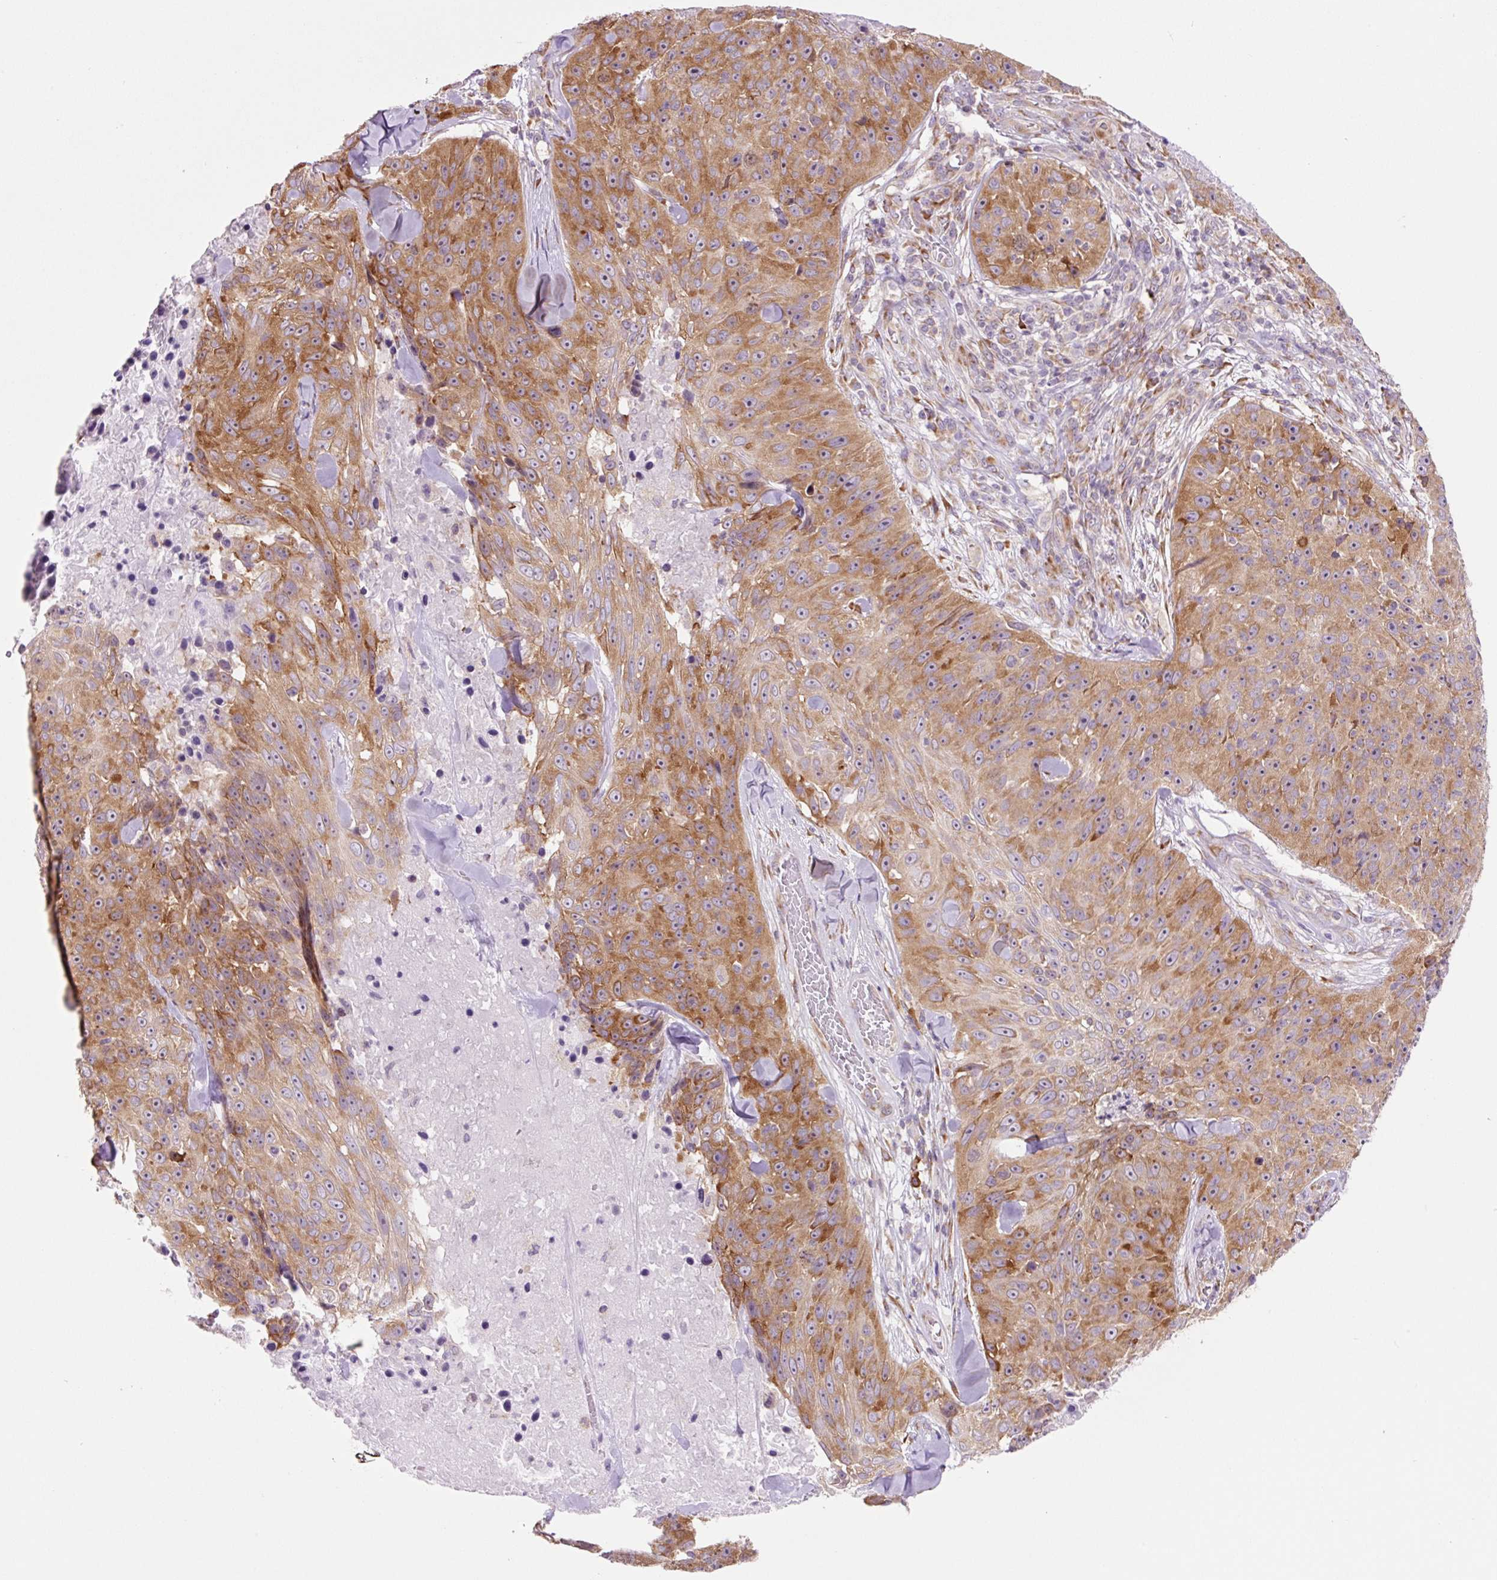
{"staining": {"intensity": "moderate", "quantity": ">75%", "location": "cytoplasmic/membranous"}, "tissue": "skin cancer", "cell_type": "Tumor cells", "image_type": "cancer", "snomed": [{"axis": "morphology", "description": "Squamous cell carcinoma, NOS"}, {"axis": "topography", "description": "Skin"}], "caption": "Squamous cell carcinoma (skin) tissue displays moderate cytoplasmic/membranous expression in about >75% of tumor cells The staining was performed using DAB (3,3'-diaminobenzidine) to visualize the protein expression in brown, while the nuclei were stained in blue with hematoxylin (Magnification: 20x).", "gene": "RPL41", "patient": {"sex": "female", "age": 87}}